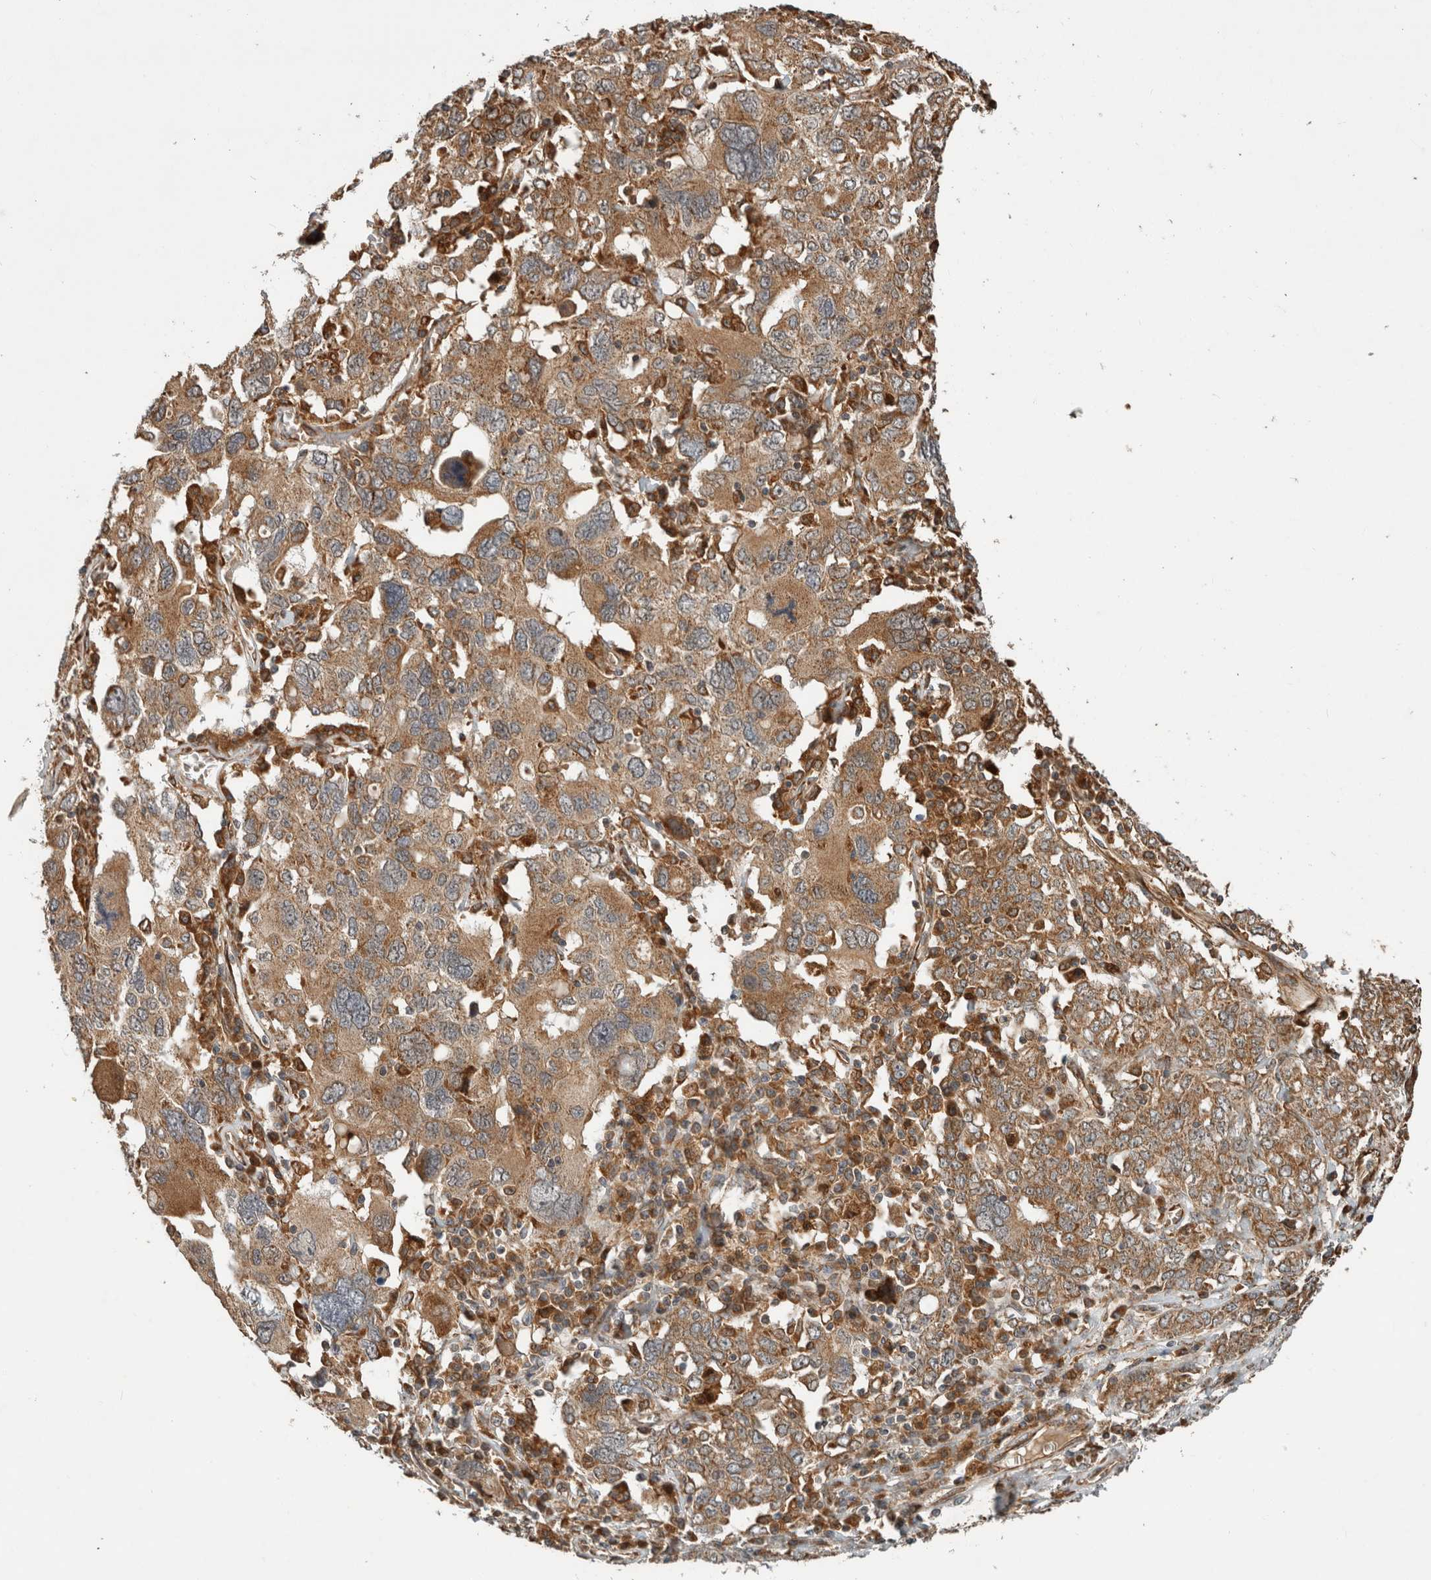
{"staining": {"intensity": "moderate", "quantity": ">75%", "location": "cytoplasmic/membranous"}, "tissue": "ovarian cancer", "cell_type": "Tumor cells", "image_type": "cancer", "snomed": [{"axis": "morphology", "description": "Carcinoma, endometroid"}, {"axis": "topography", "description": "Ovary"}], "caption": "IHC of ovarian cancer (endometroid carcinoma) displays medium levels of moderate cytoplasmic/membranous expression in about >75% of tumor cells. (Brightfield microscopy of DAB IHC at high magnification).", "gene": "TUBD1", "patient": {"sex": "female", "age": 62}}